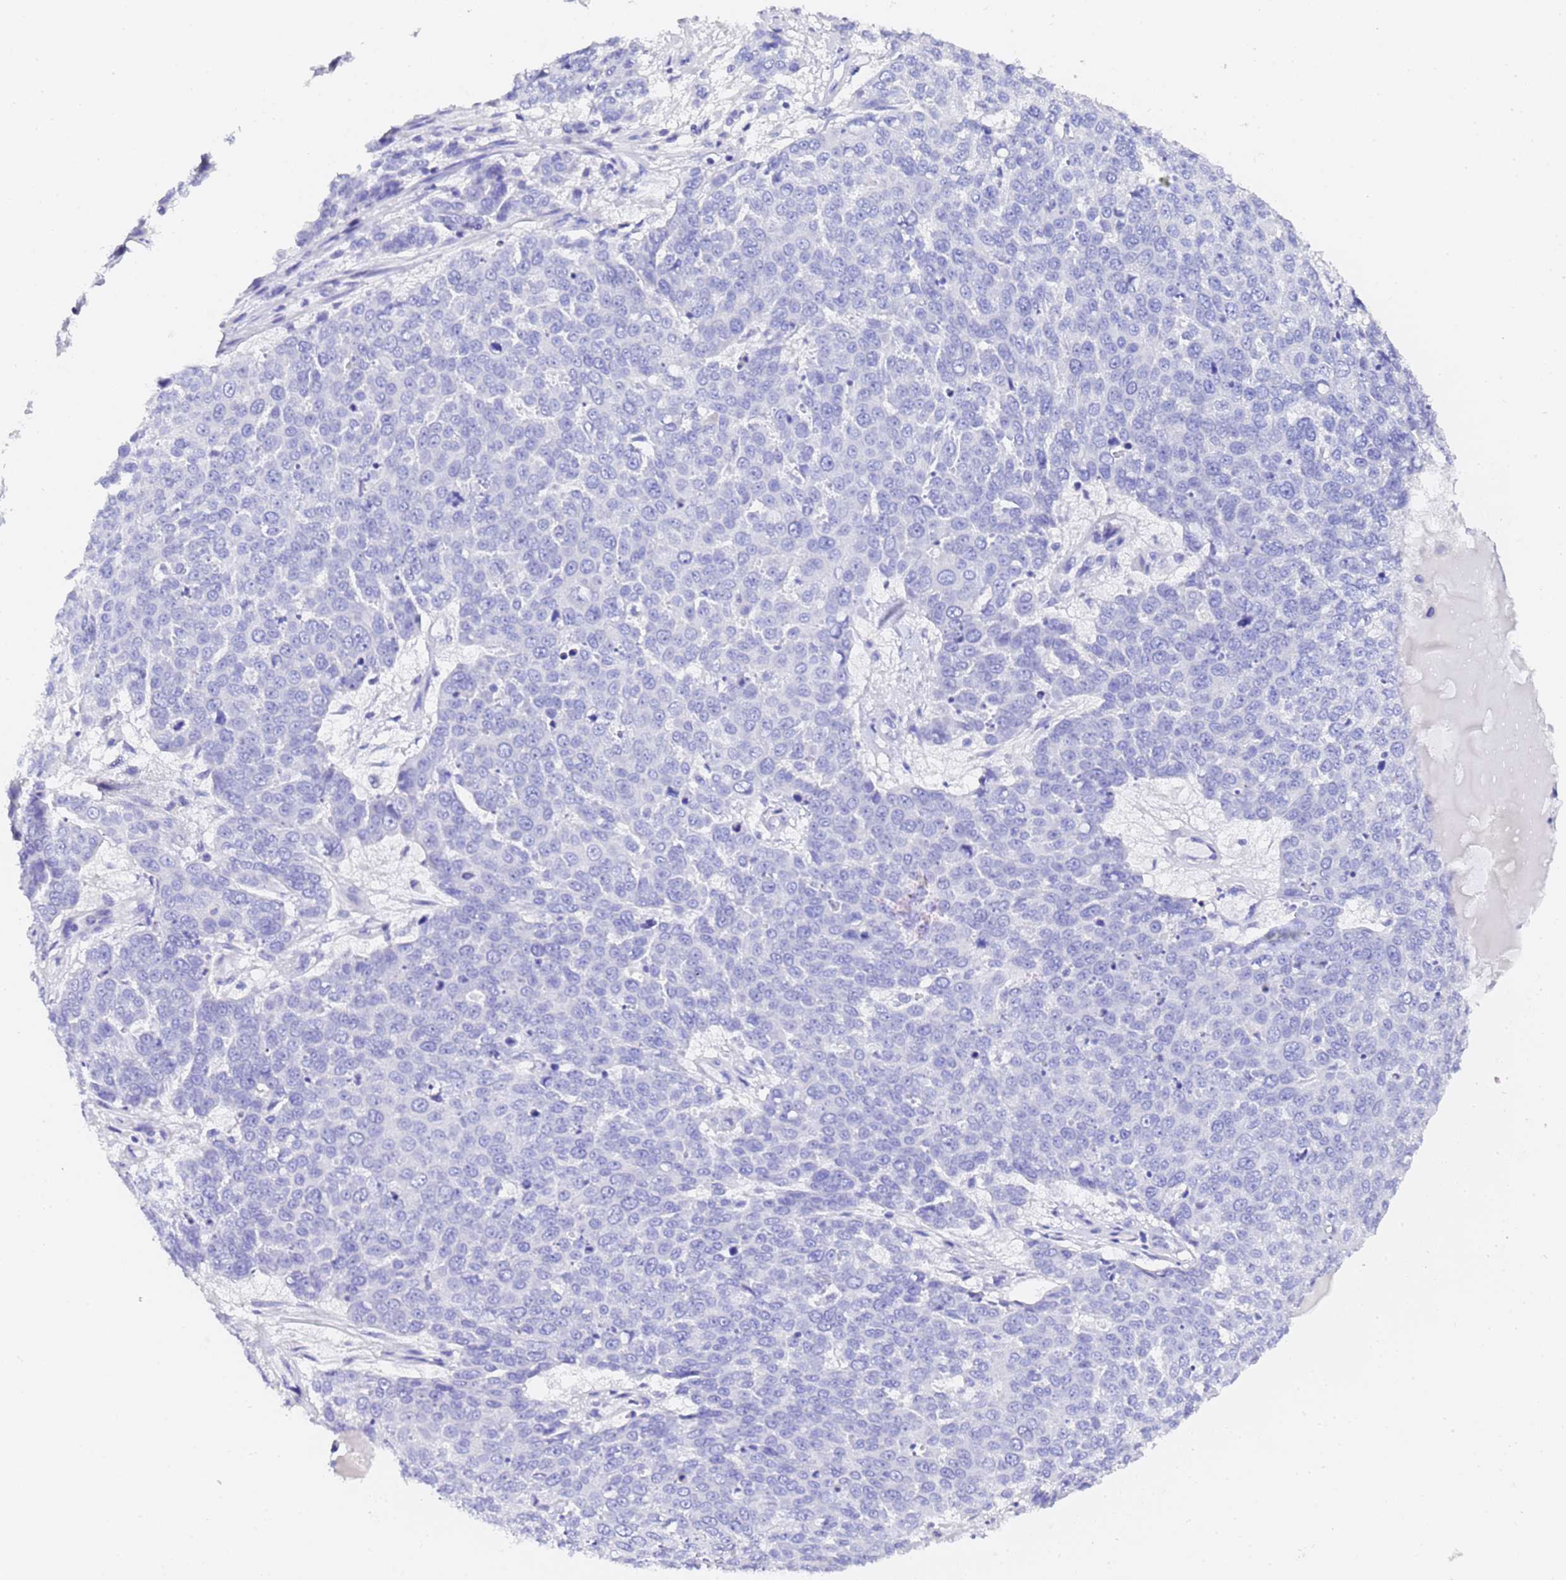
{"staining": {"intensity": "negative", "quantity": "none", "location": "none"}, "tissue": "skin cancer", "cell_type": "Tumor cells", "image_type": "cancer", "snomed": [{"axis": "morphology", "description": "Squamous cell carcinoma, NOS"}, {"axis": "topography", "description": "Skin"}], "caption": "There is no significant positivity in tumor cells of squamous cell carcinoma (skin).", "gene": "GABRA1", "patient": {"sex": "male", "age": 71}}